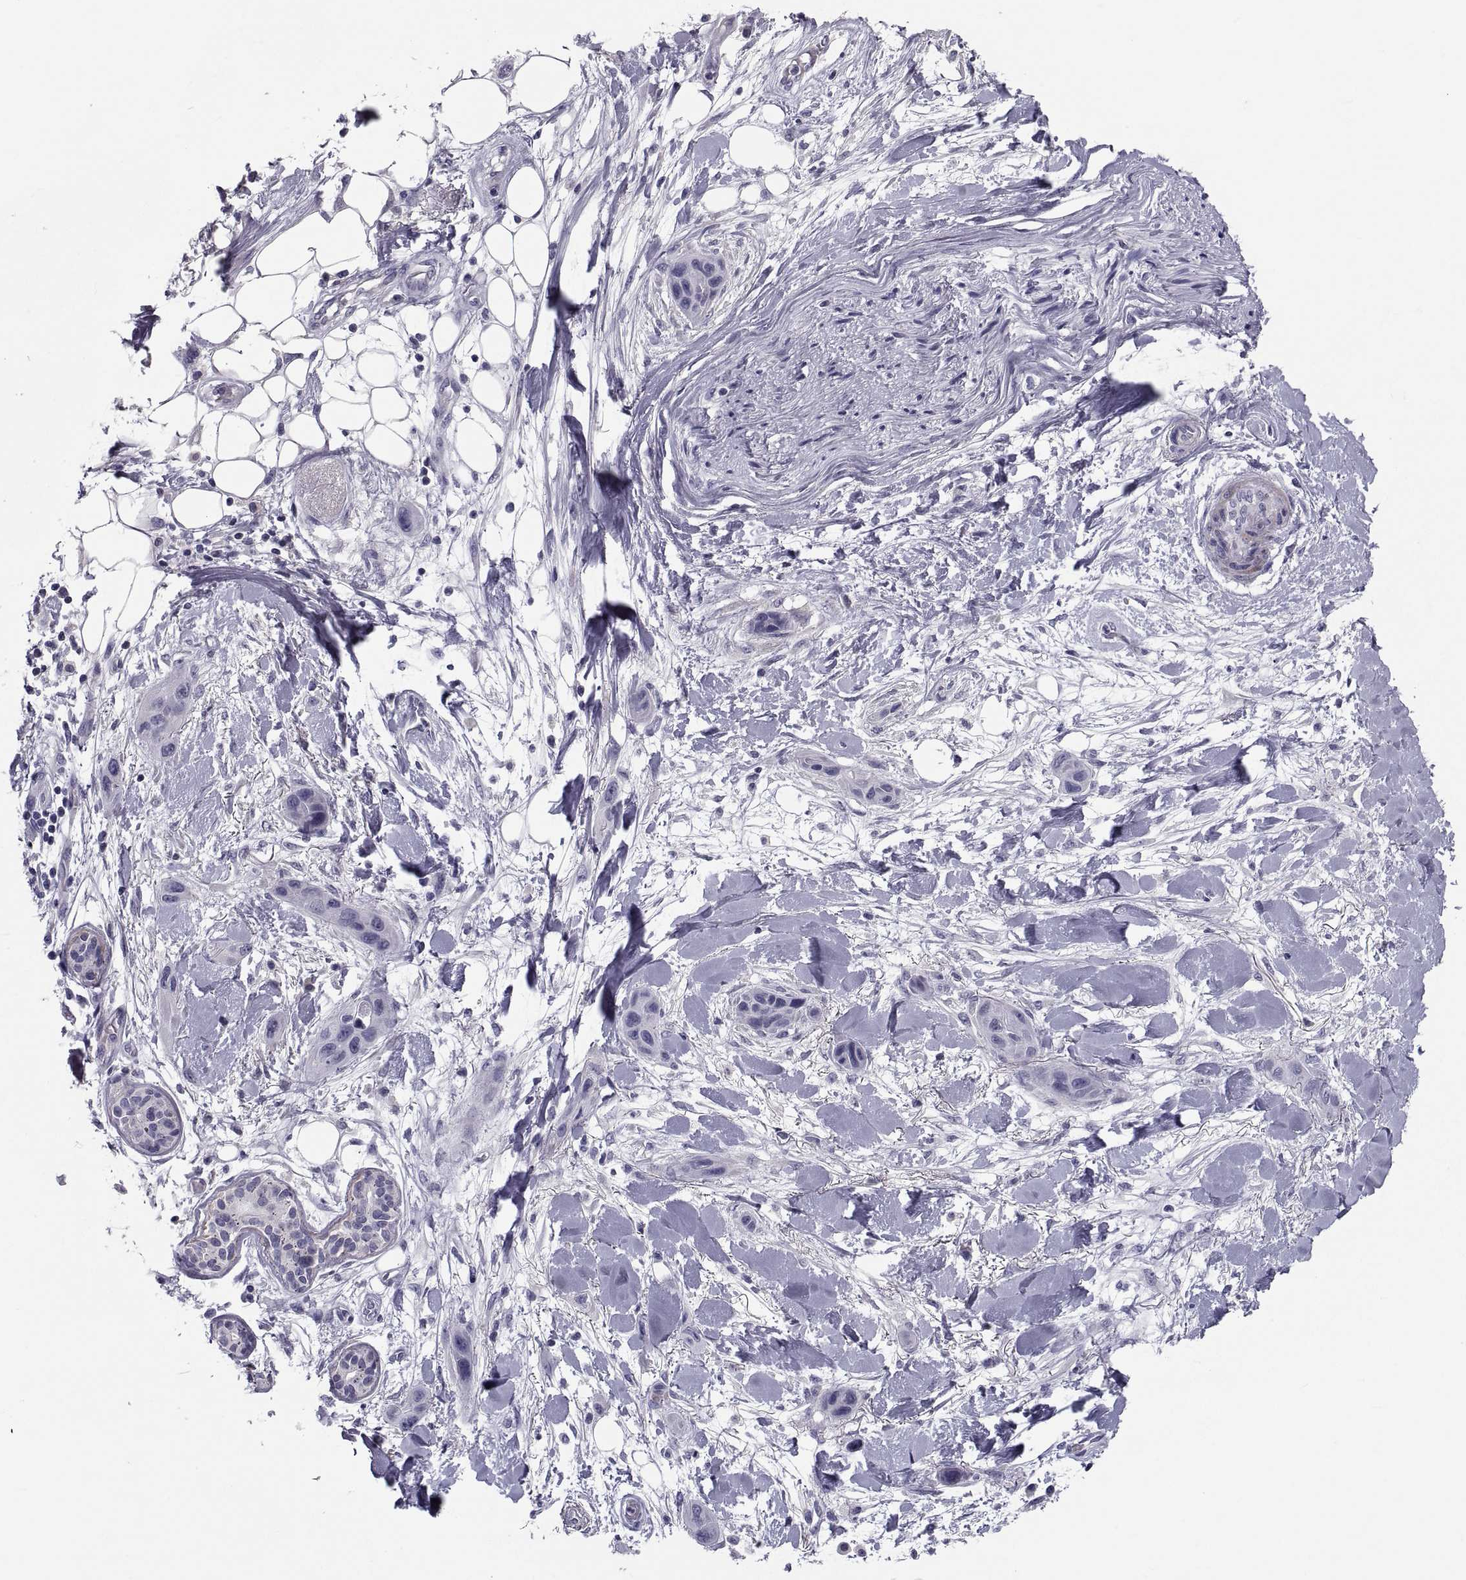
{"staining": {"intensity": "negative", "quantity": "none", "location": "none"}, "tissue": "skin cancer", "cell_type": "Tumor cells", "image_type": "cancer", "snomed": [{"axis": "morphology", "description": "Squamous cell carcinoma, NOS"}, {"axis": "topography", "description": "Skin"}], "caption": "Image shows no significant protein positivity in tumor cells of skin squamous cell carcinoma.", "gene": "PDZRN4", "patient": {"sex": "male", "age": 79}}